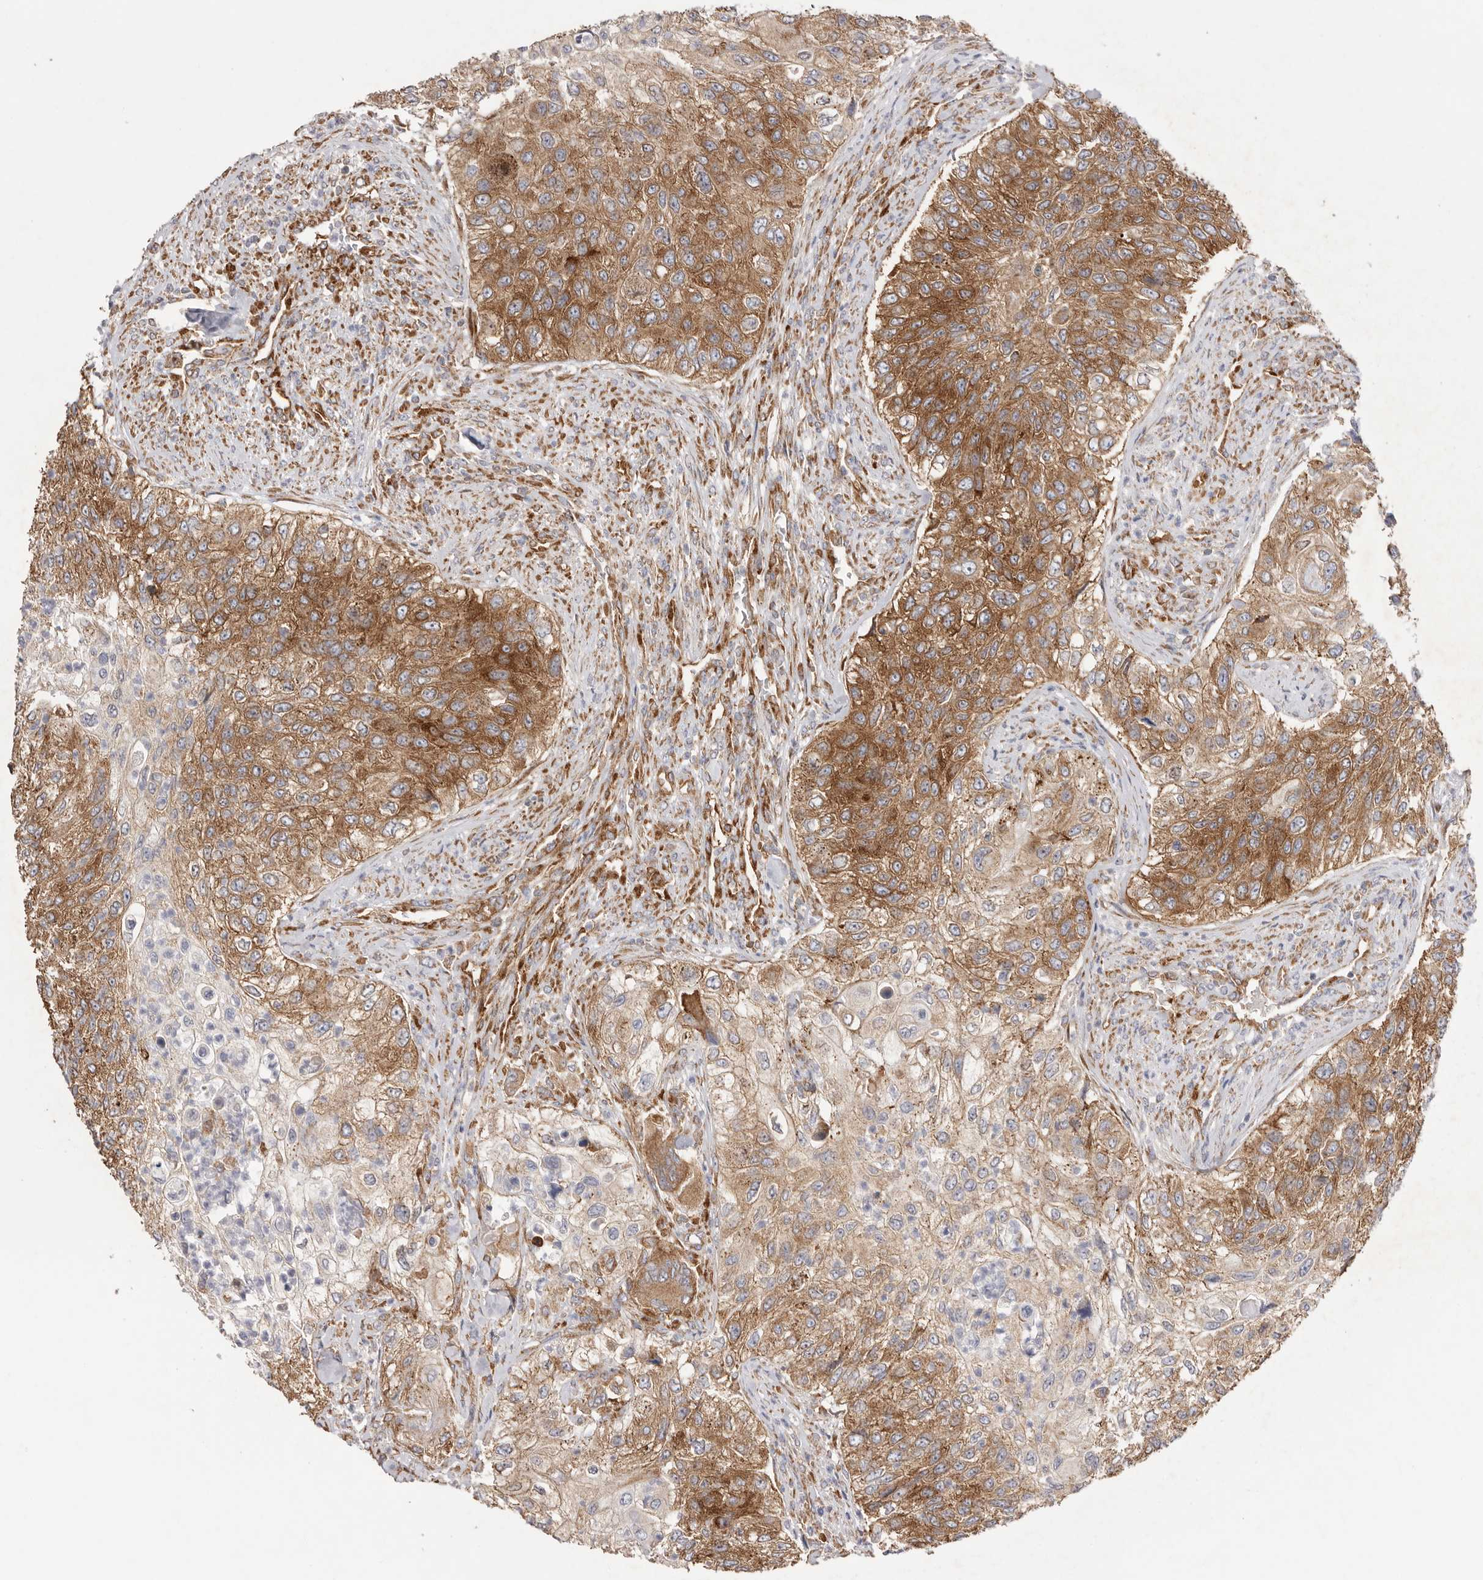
{"staining": {"intensity": "moderate", "quantity": ">75%", "location": "cytoplasmic/membranous"}, "tissue": "urothelial cancer", "cell_type": "Tumor cells", "image_type": "cancer", "snomed": [{"axis": "morphology", "description": "Urothelial carcinoma, High grade"}, {"axis": "topography", "description": "Urinary bladder"}], "caption": "Urothelial cancer stained with DAB immunohistochemistry (IHC) demonstrates medium levels of moderate cytoplasmic/membranous expression in about >75% of tumor cells.", "gene": "SERBP1", "patient": {"sex": "female", "age": 60}}